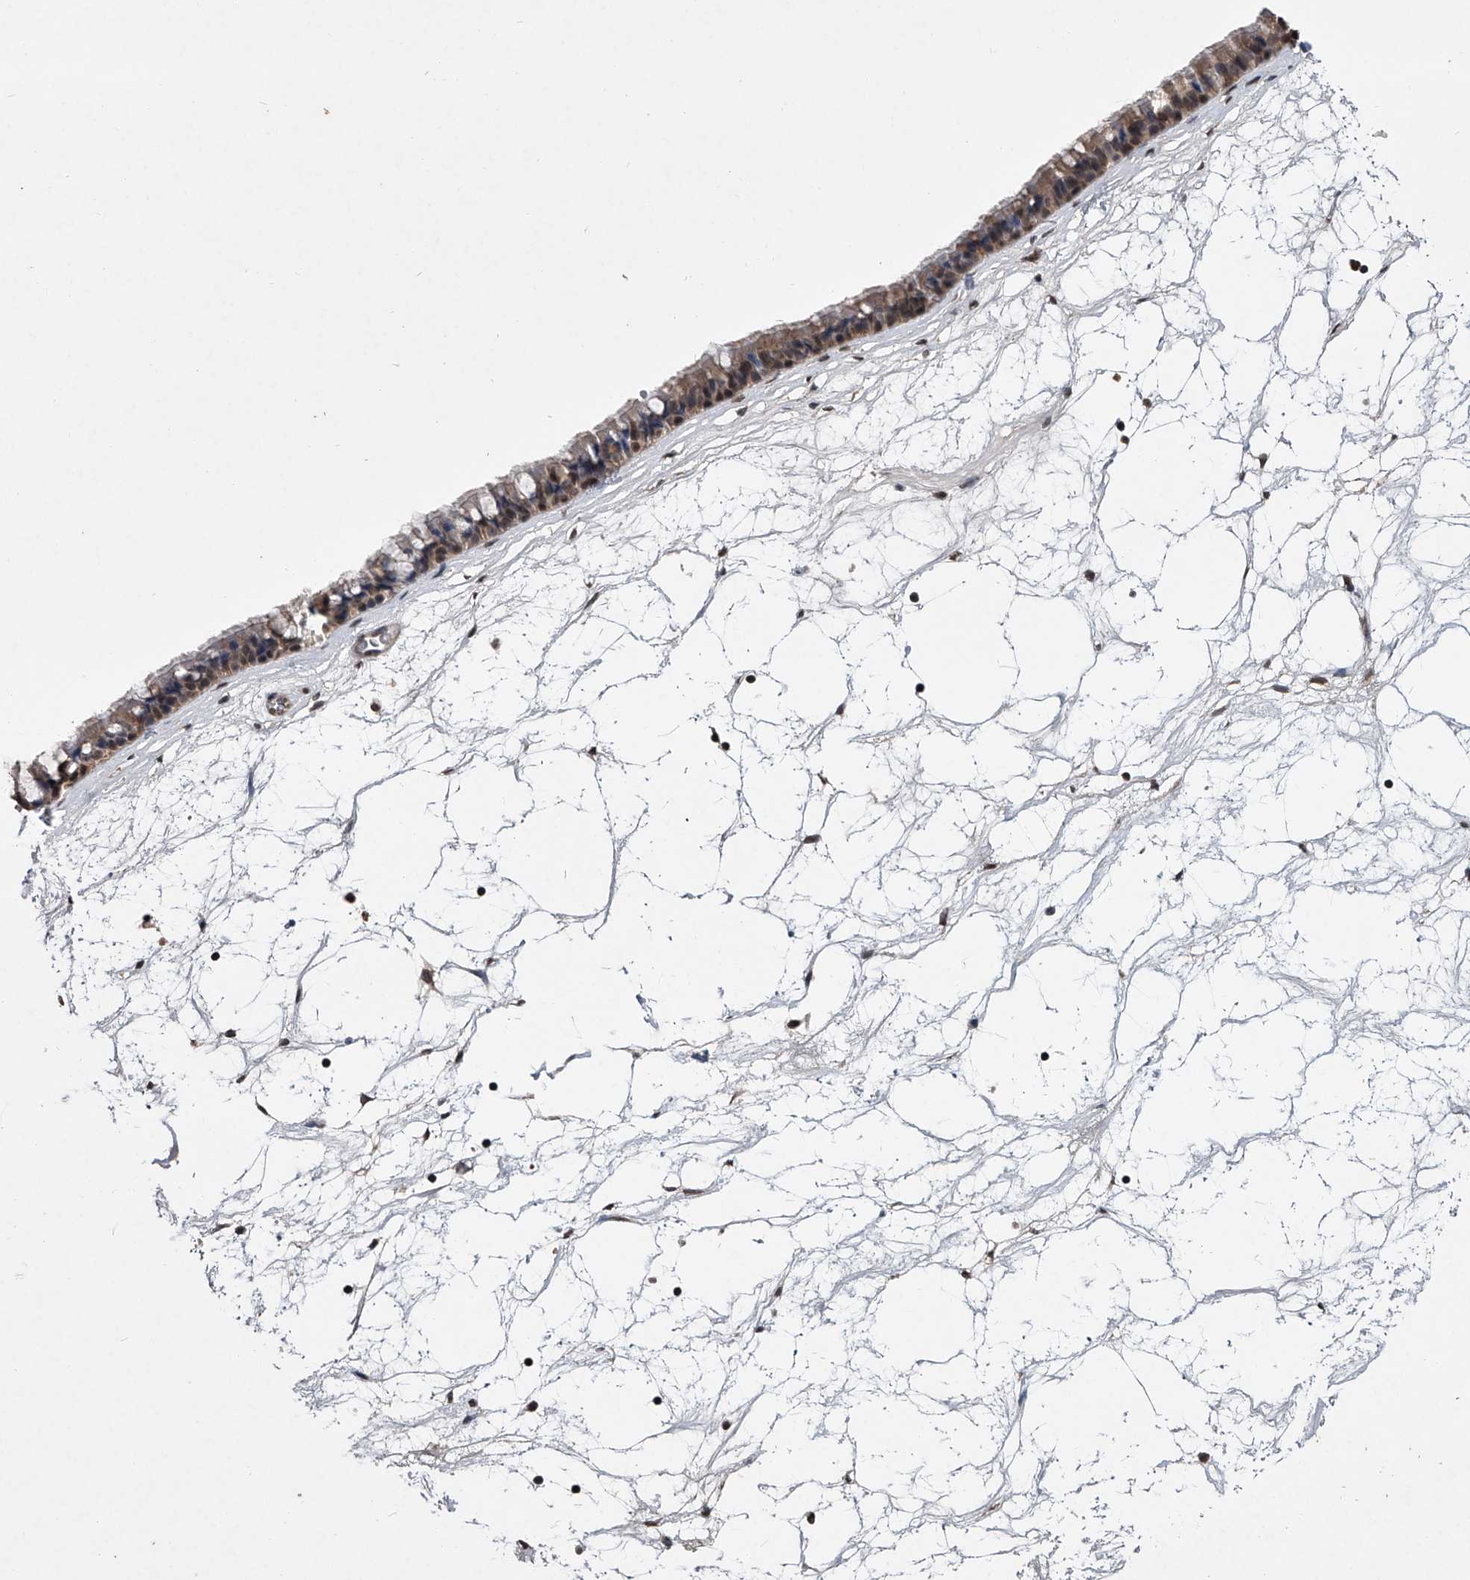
{"staining": {"intensity": "moderate", "quantity": ">75%", "location": "cytoplasmic/membranous,nuclear"}, "tissue": "nasopharynx", "cell_type": "Respiratory epithelial cells", "image_type": "normal", "snomed": [{"axis": "morphology", "description": "Normal tissue, NOS"}, {"axis": "topography", "description": "Nasopharynx"}], "caption": "The photomicrograph demonstrates staining of normal nasopharynx, revealing moderate cytoplasmic/membranous,nuclear protein staining (brown color) within respiratory epithelial cells. Nuclei are stained in blue.", "gene": "TSNAX", "patient": {"sex": "male", "age": 64}}